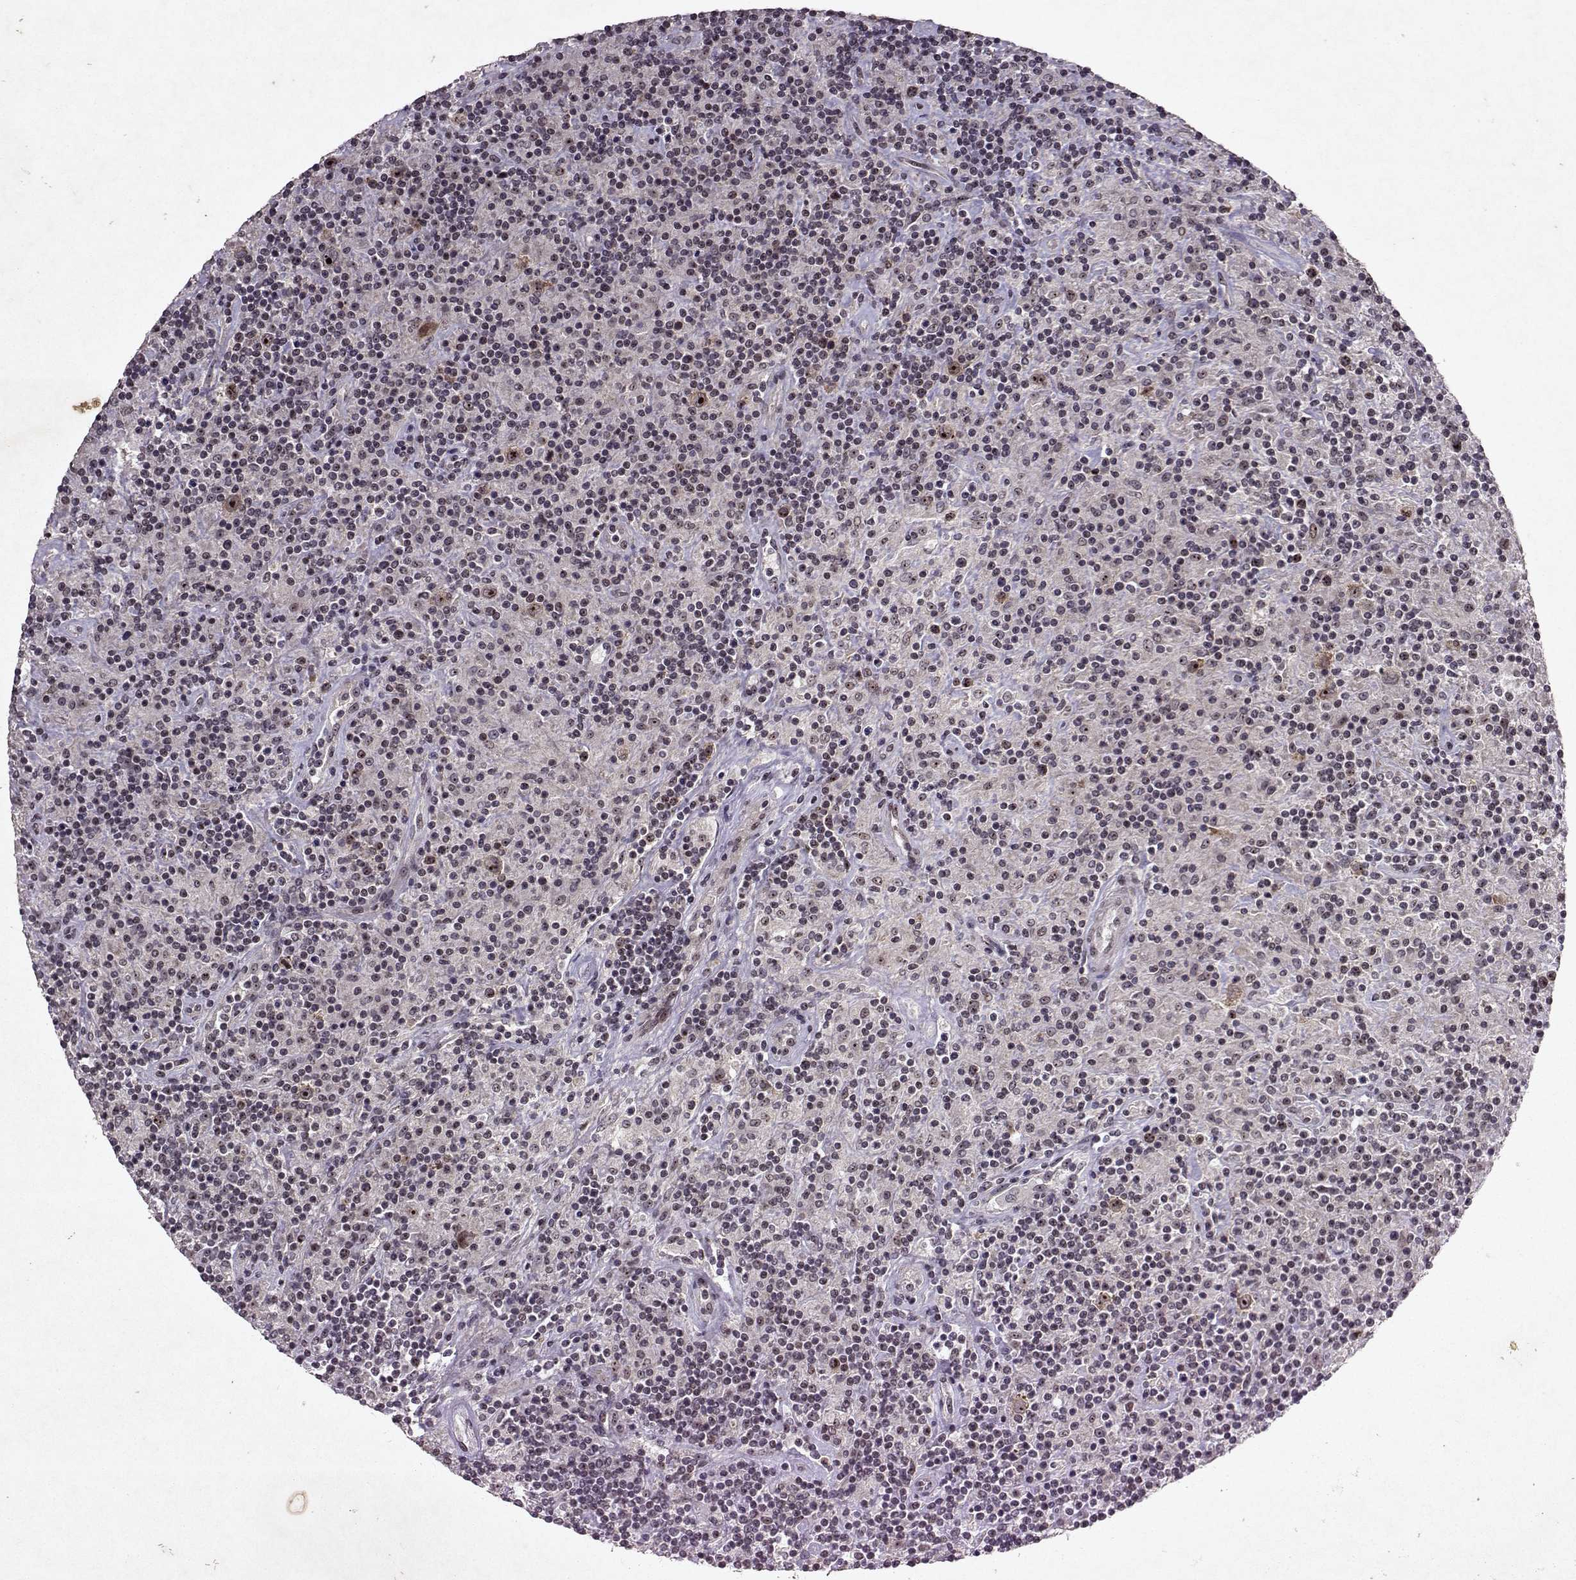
{"staining": {"intensity": "moderate", "quantity": "<25%", "location": "nuclear"}, "tissue": "lymphoma", "cell_type": "Tumor cells", "image_type": "cancer", "snomed": [{"axis": "morphology", "description": "Hodgkin's disease, NOS"}, {"axis": "topography", "description": "Lymph node"}], "caption": "Lymphoma stained with DAB (3,3'-diaminobenzidine) immunohistochemistry (IHC) displays low levels of moderate nuclear expression in approximately <25% of tumor cells. The protein is stained brown, and the nuclei are stained in blue (DAB IHC with brightfield microscopy, high magnification).", "gene": "DDX56", "patient": {"sex": "male", "age": 70}}